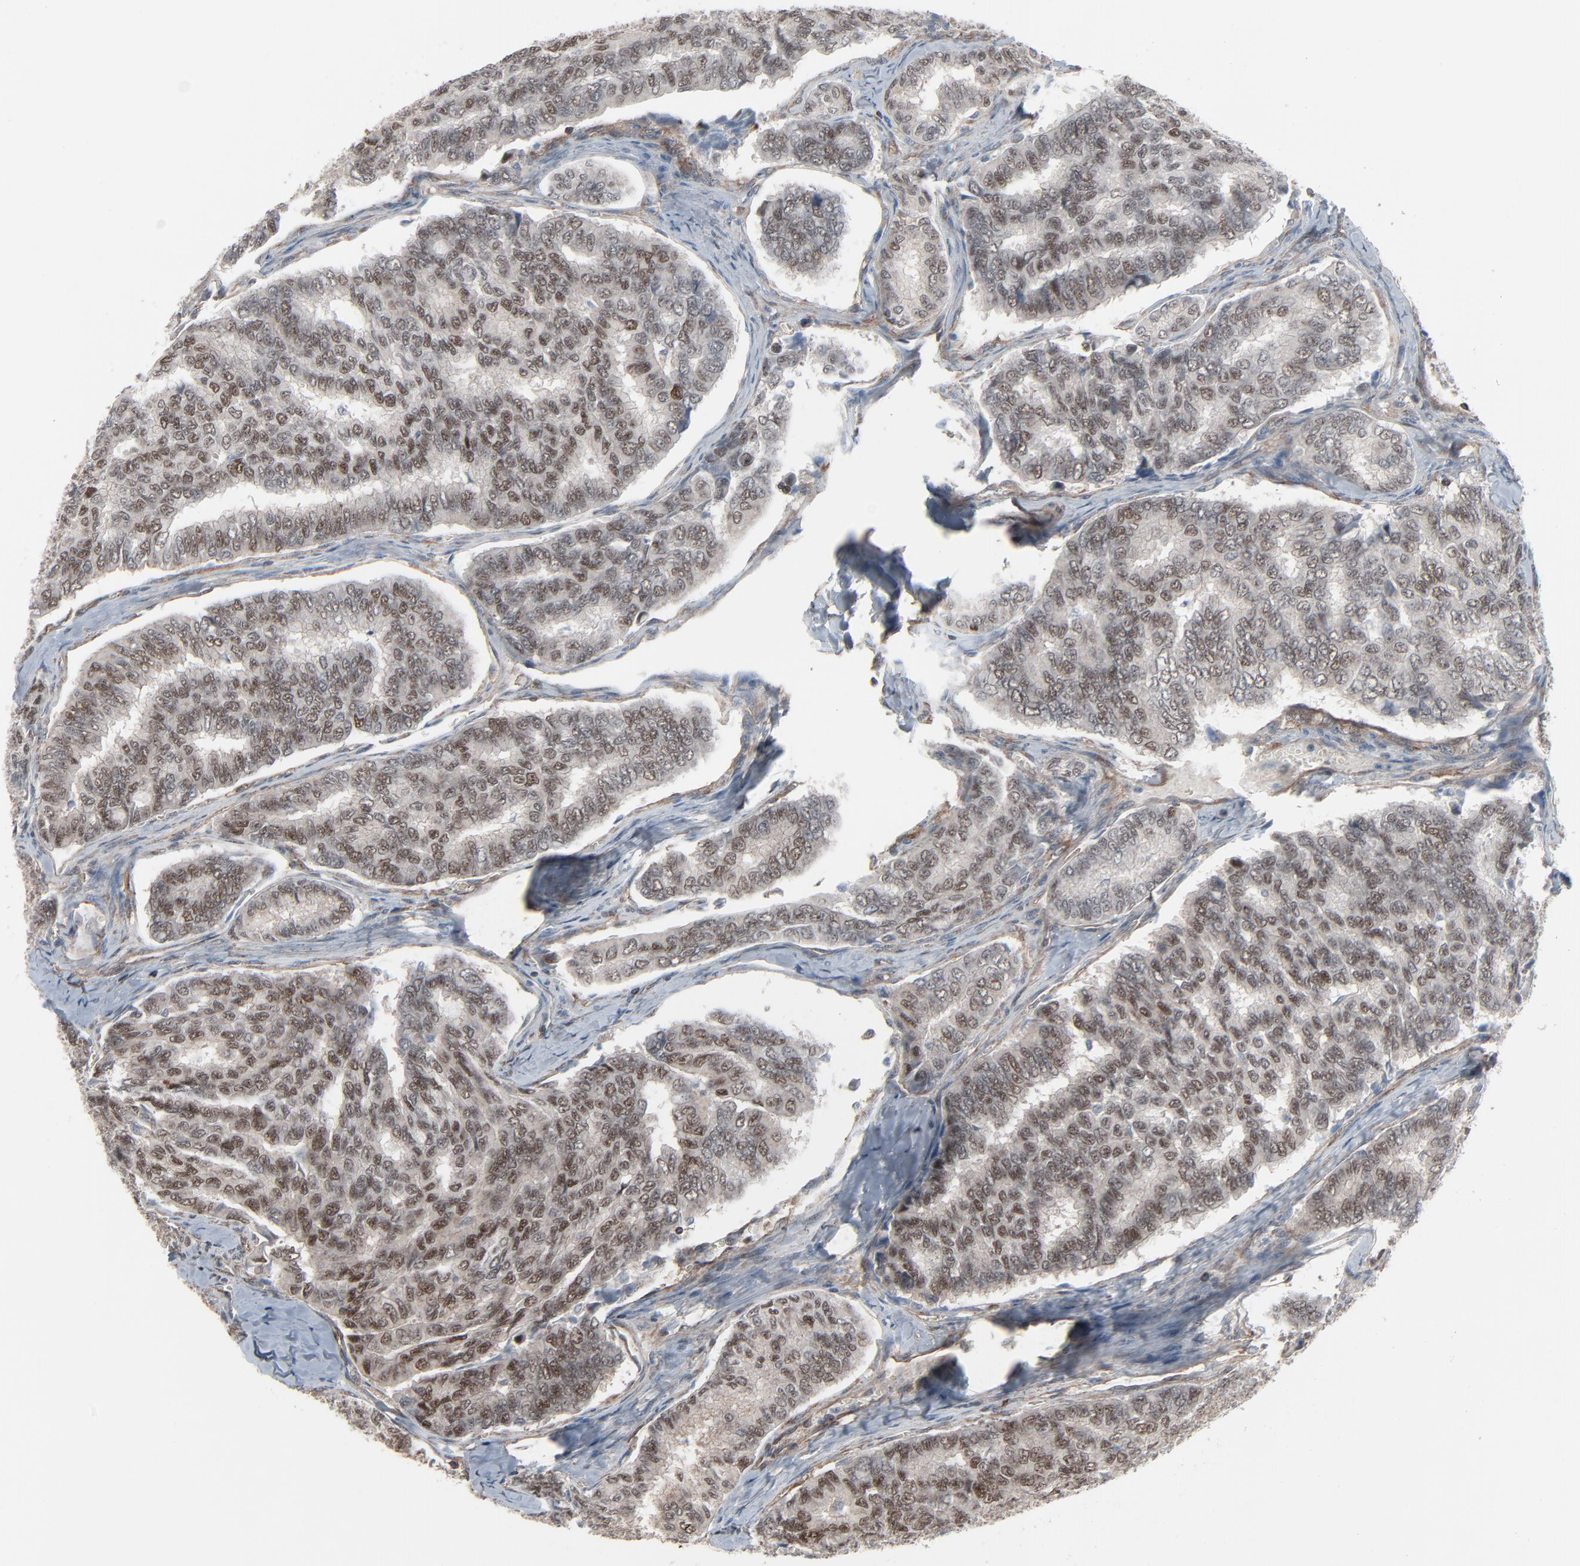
{"staining": {"intensity": "moderate", "quantity": "25%-75%", "location": "nuclear"}, "tissue": "thyroid cancer", "cell_type": "Tumor cells", "image_type": "cancer", "snomed": [{"axis": "morphology", "description": "Papillary adenocarcinoma, NOS"}, {"axis": "topography", "description": "Thyroid gland"}], "caption": "Brown immunohistochemical staining in human papillary adenocarcinoma (thyroid) reveals moderate nuclear expression in approximately 25%-75% of tumor cells. (DAB (3,3'-diaminobenzidine) IHC, brown staining for protein, blue staining for nuclei).", "gene": "OPTN", "patient": {"sex": "female", "age": 35}}